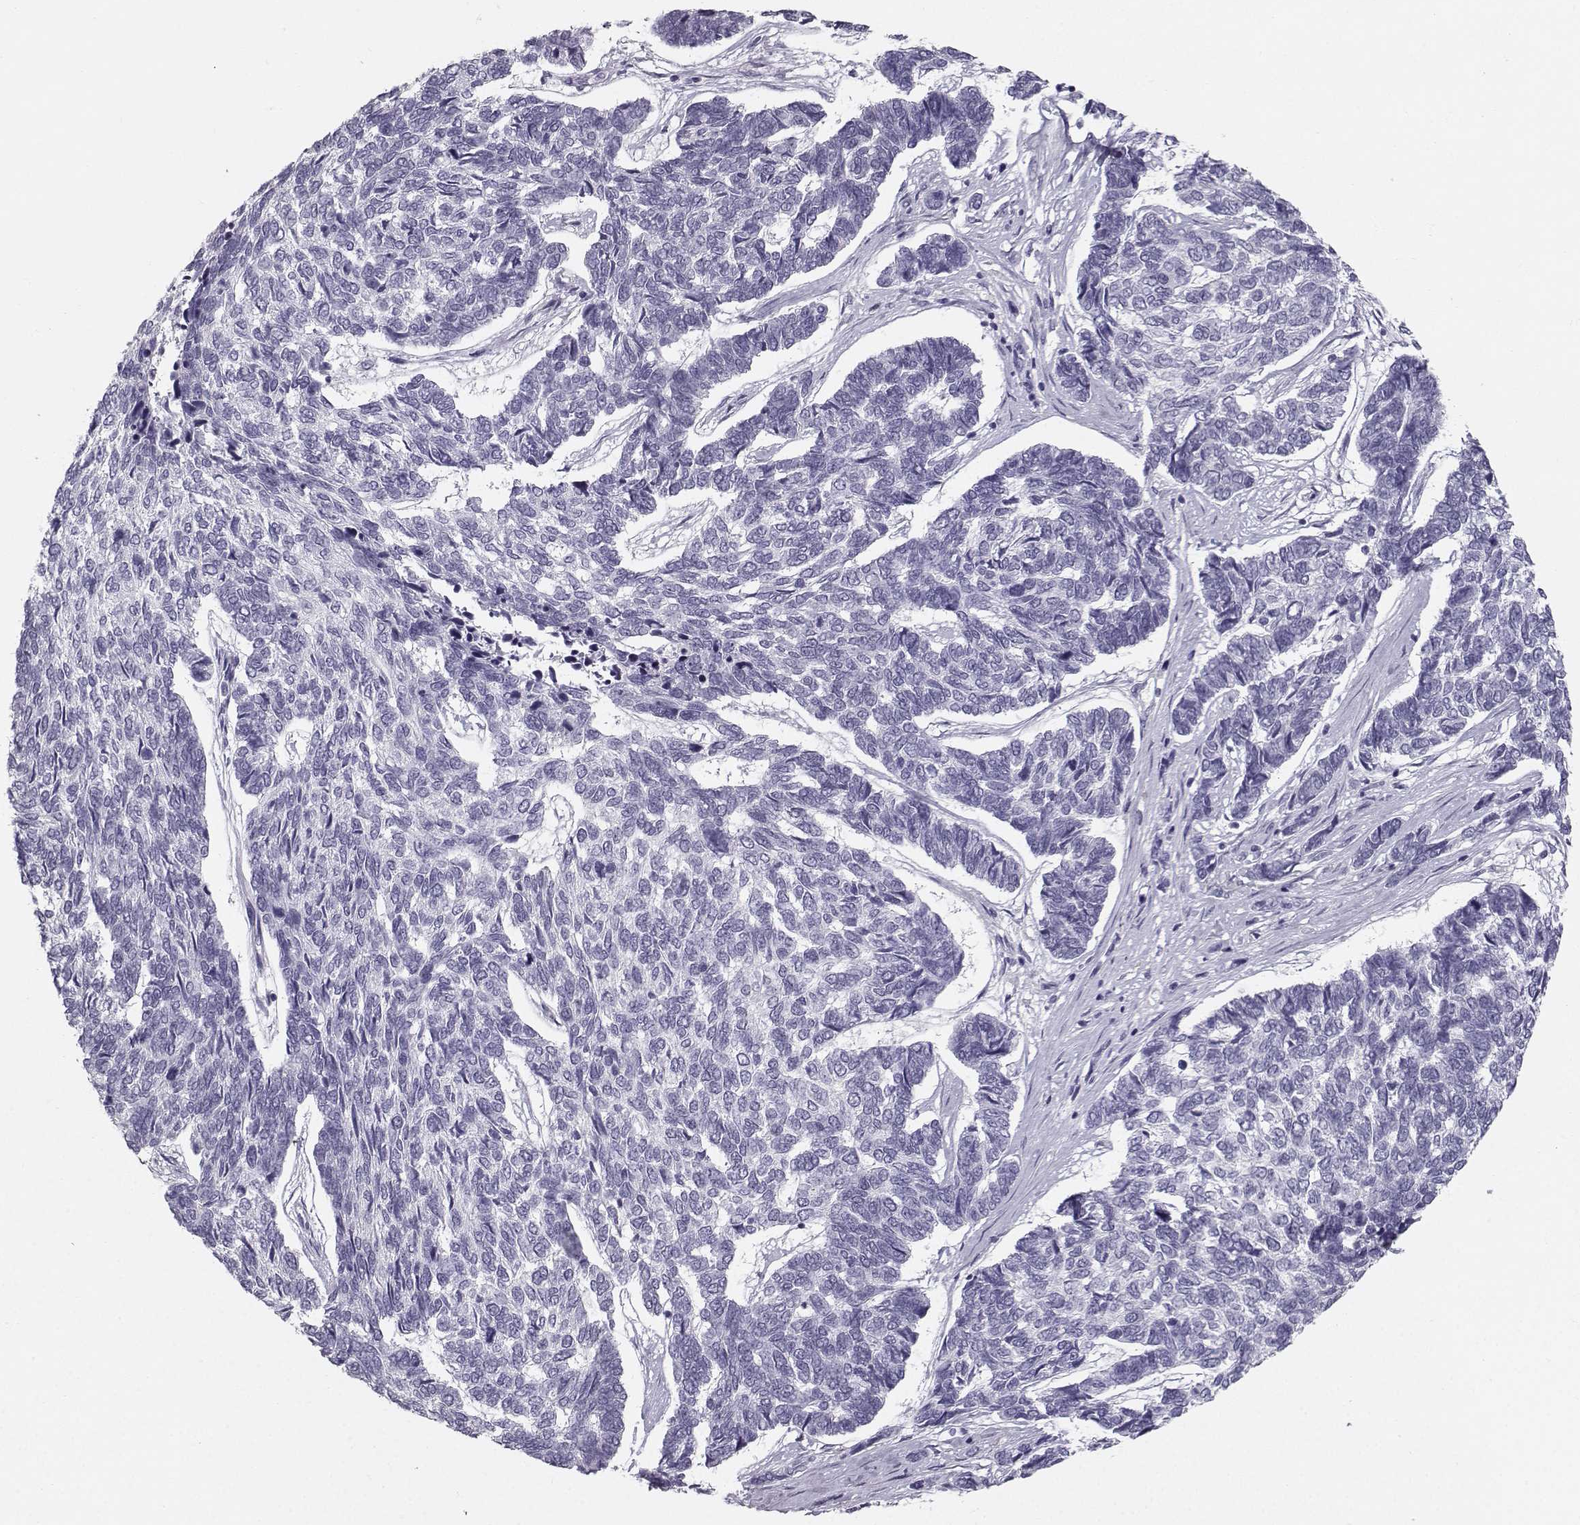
{"staining": {"intensity": "negative", "quantity": "none", "location": "none"}, "tissue": "skin cancer", "cell_type": "Tumor cells", "image_type": "cancer", "snomed": [{"axis": "morphology", "description": "Basal cell carcinoma"}, {"axis": "topography", "description": "Skin"}], "caption": "High power microscopy histopathology image of an immunohistochemistry (IHC) image of skin cancer, revealing no significant expression in tumor cells. The staining was performed using DAB to visualize the protein expression in brown, while the nuclei were stained in blue with hematoxylin (Magnification: 20x).", "gene": "CASR", "patient": {"sex": "female", "age": 65}}